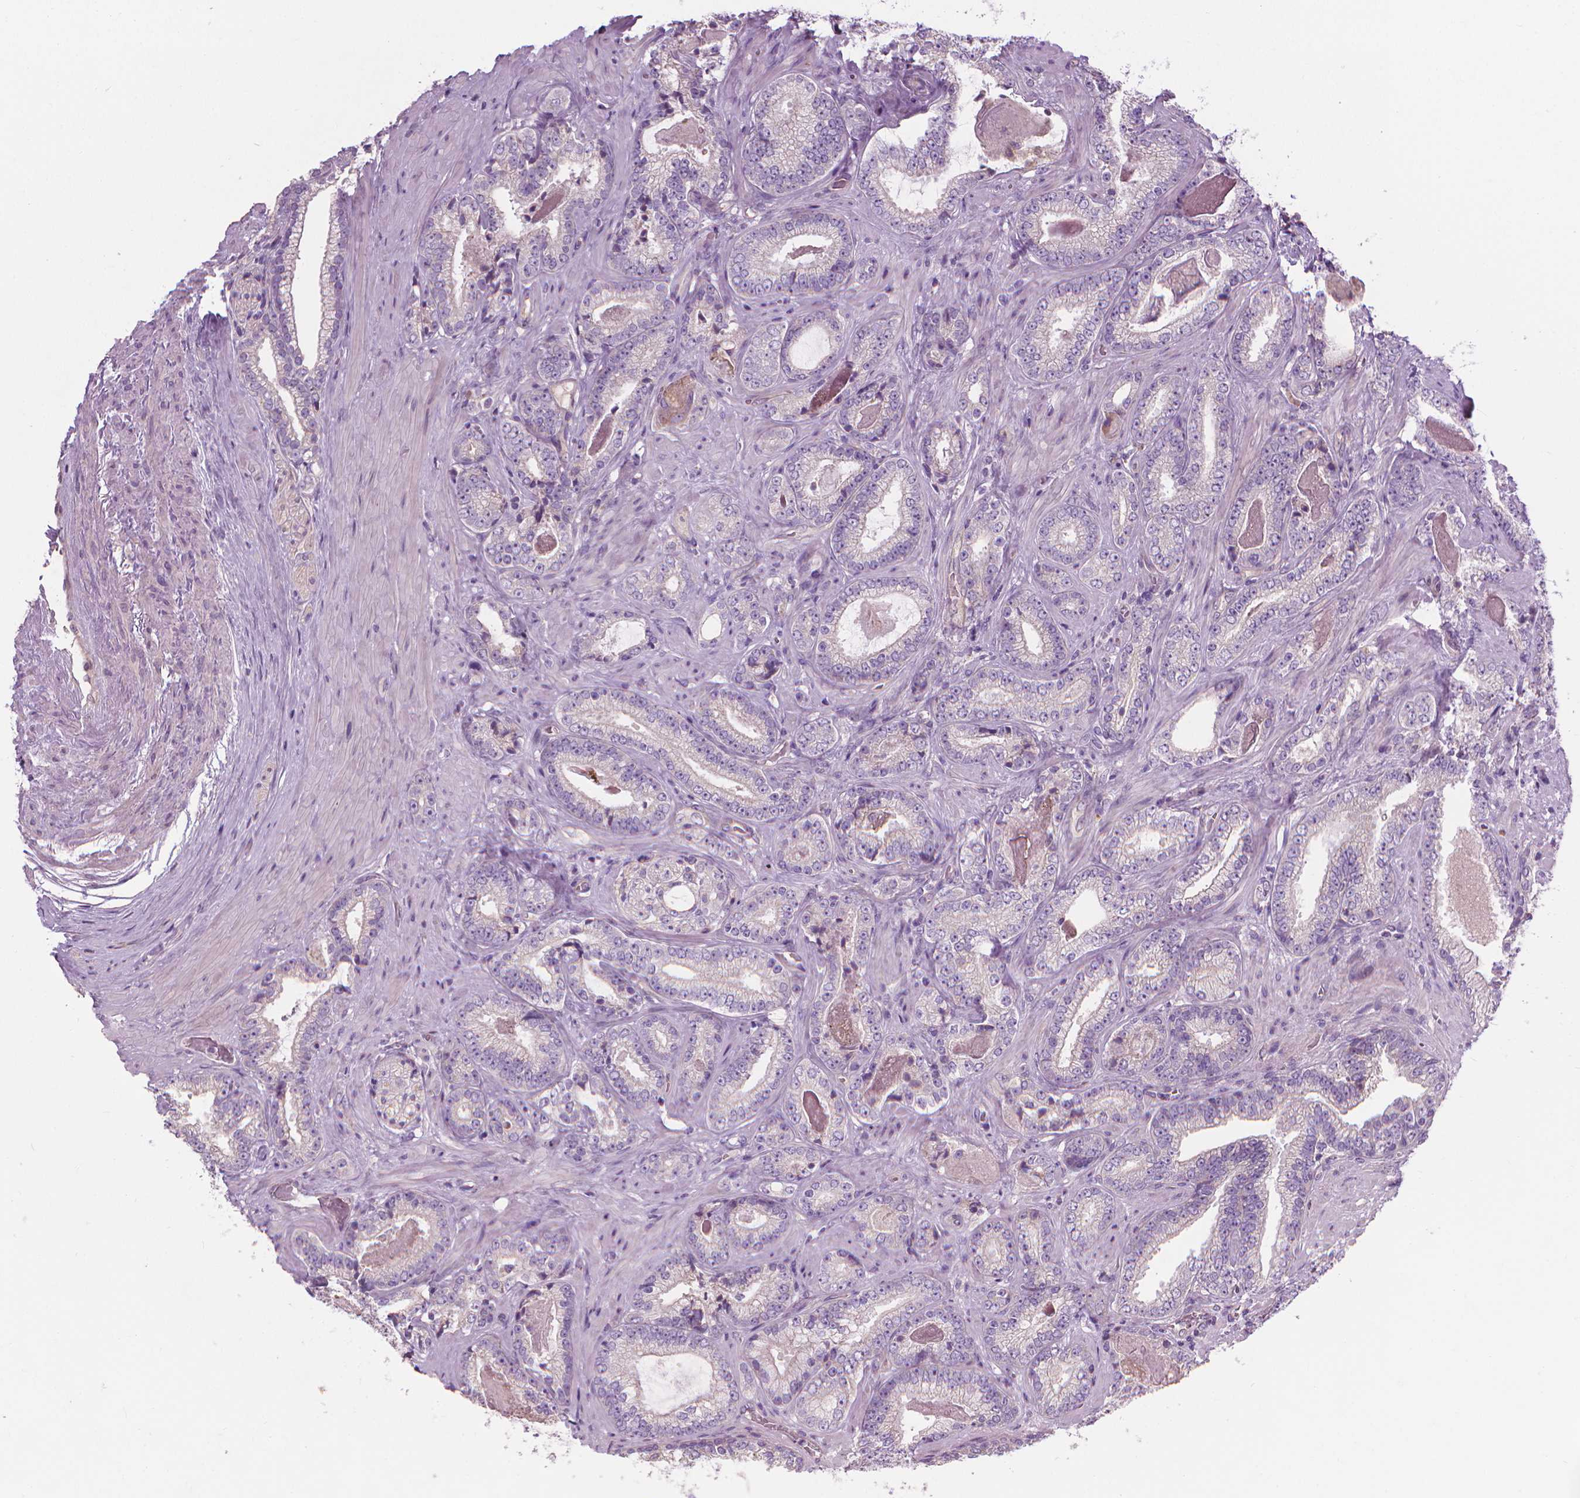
{"staining": {"intensity": "negative", "quantity": "none", "location": "none"}, "tissue": "prostate cancer", "cell_type": "Tumor cells", "image_type": "cancer", "snomed": [{"axis": "morphology", "description": "Adenocarcinoma, Low grade"}, {"axis": "topography", "description": "Prostate"}], "caption": "Low-grade adenocarcinoma (prostate) was stained to show a protein in brown. There is no significant expression in tumor cells. (IHC, brightfield microscopy, high magnification).", "gene": "RIIAD1", "patient": {"sex": "male", "age": 61}}